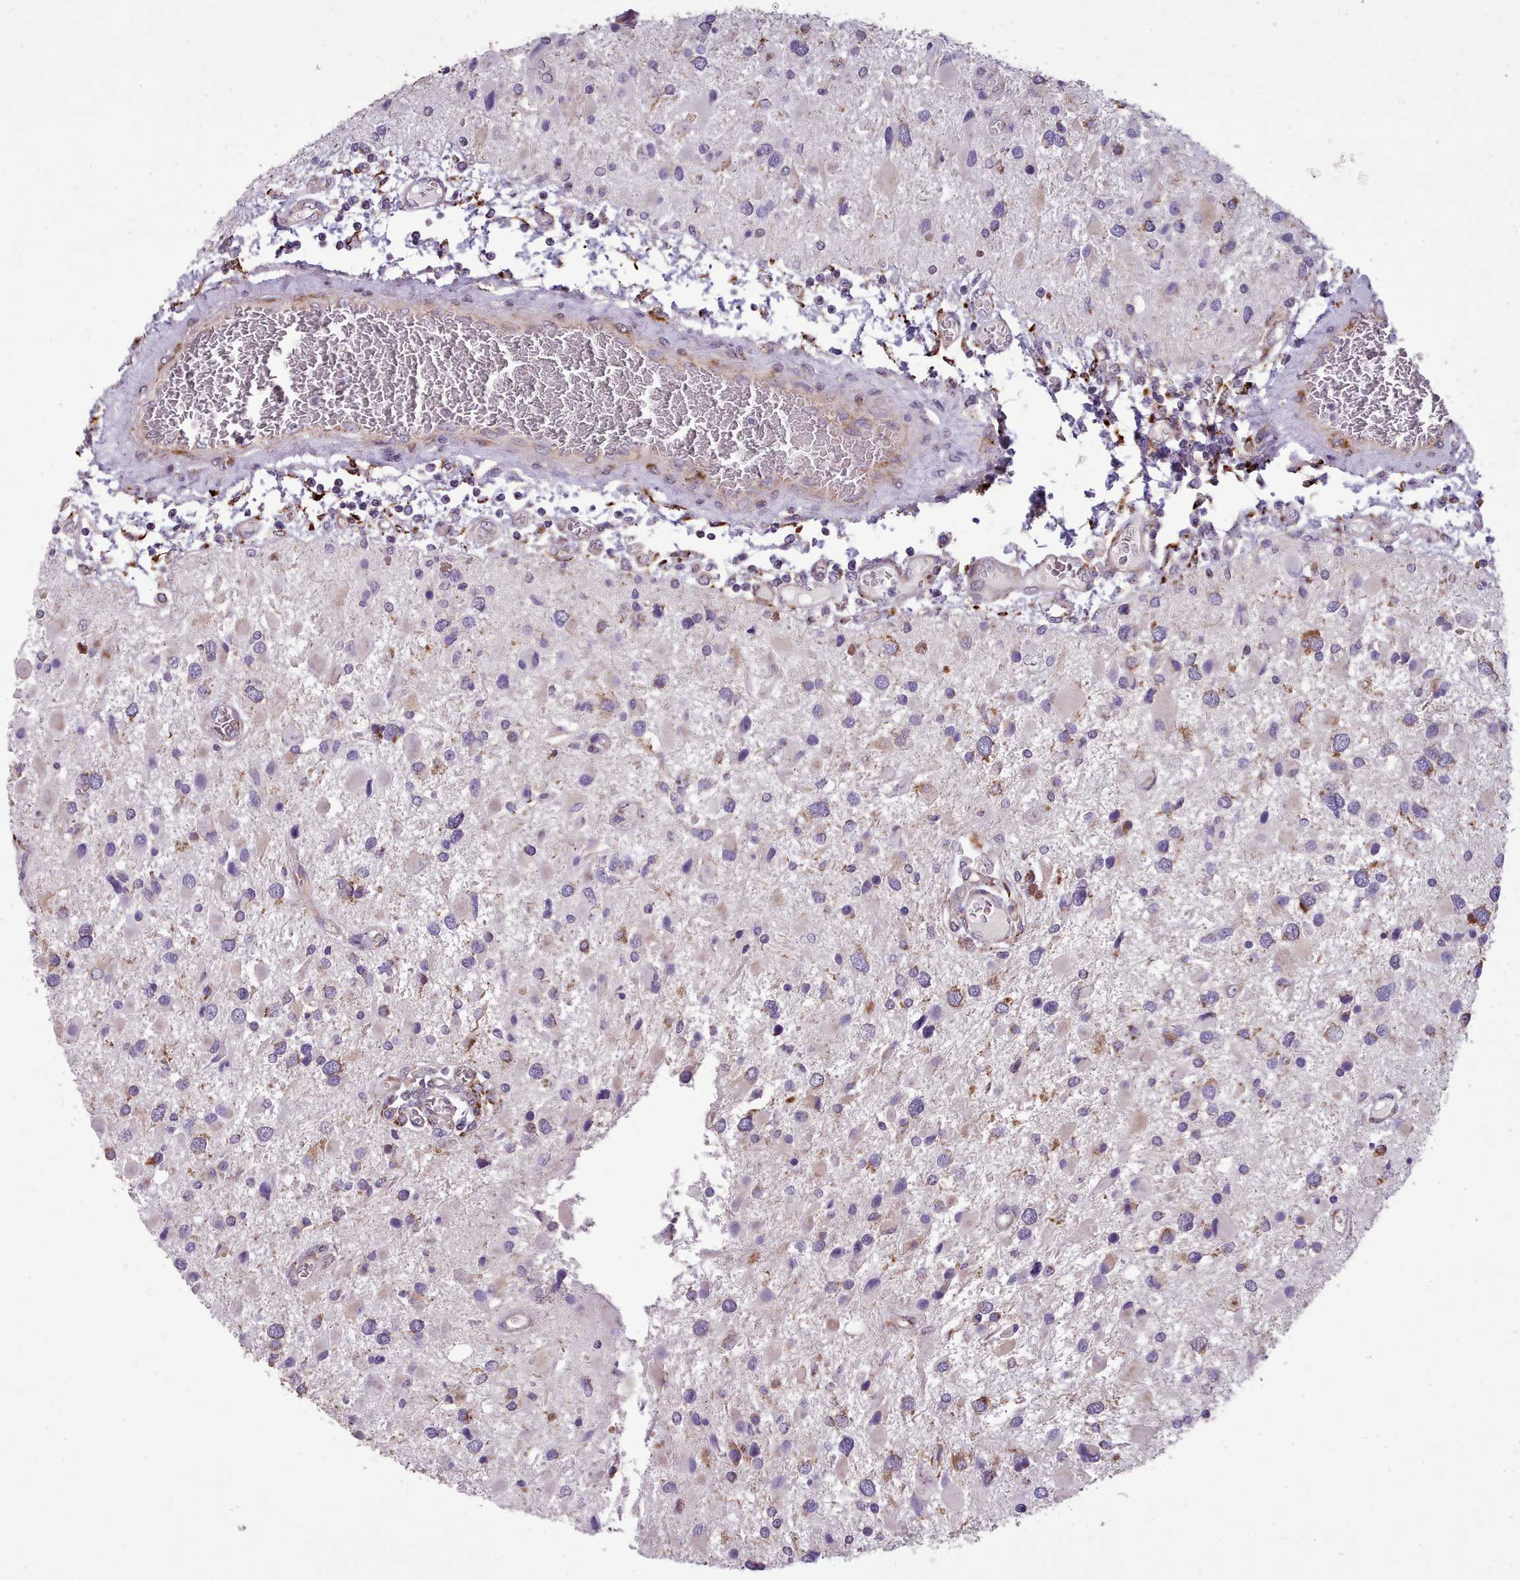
{"staining": {"intensity": "moderate", "quantity": "<25%", "location": "cytoplasmic/membranous"}, "tissue": "glioma", "cell_type": "Tumor cells", "image_type": "cancer", "snomed": [{"axis": "morphology", "description": "Glioma, malignant, High grade"}, {"axis": "topography", "description": "Brain"}], "caption": "A photomicrograph of malignant high-grade glioma stained for a protein reveals moderate cytoplasmic/membranous brown staining in tumor cells.", "gene": "FKBP10", "patient": {"sex": "male", "age": 53}}